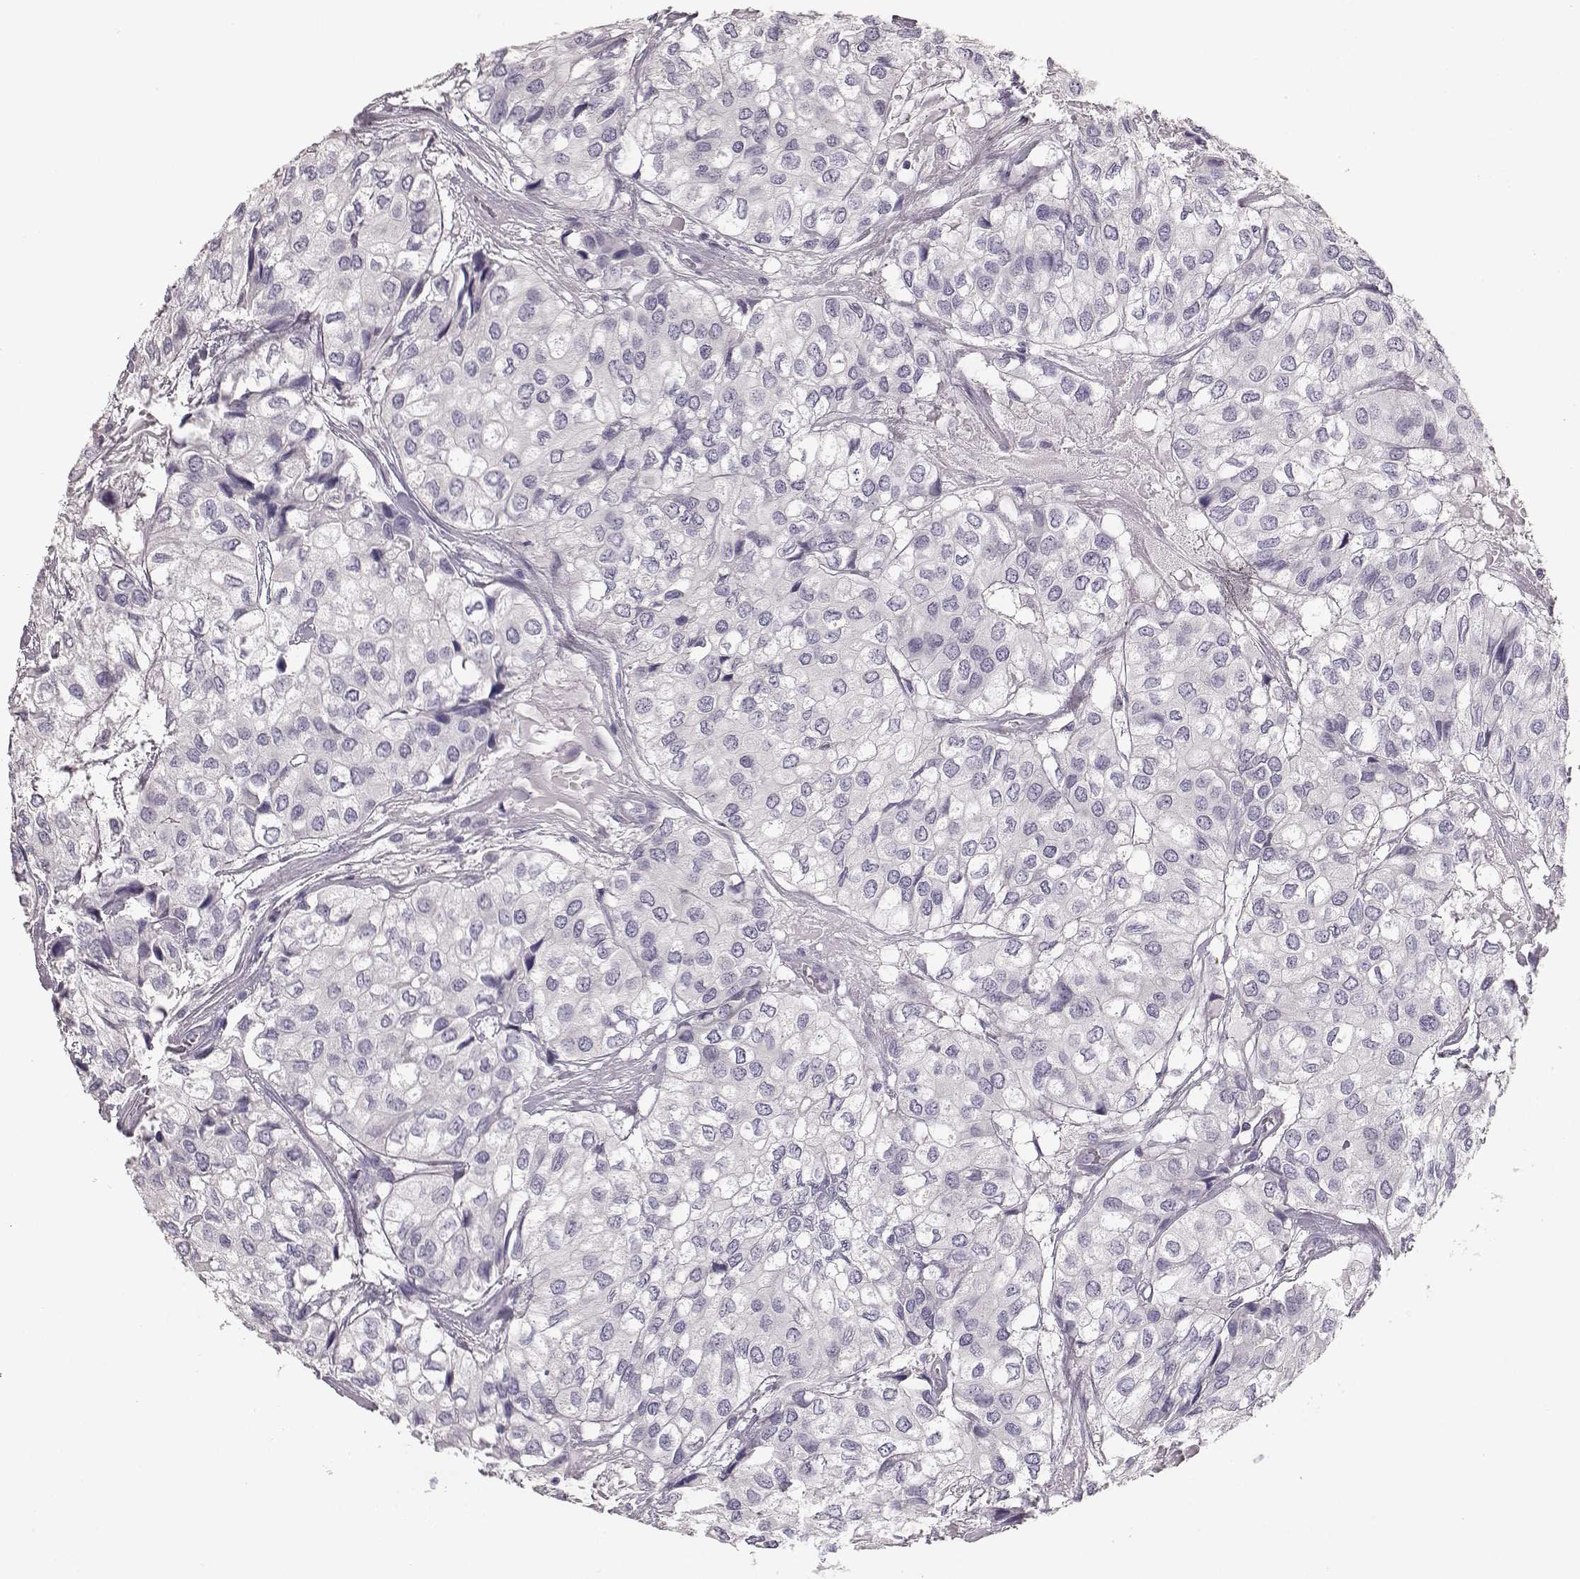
{"staining": {"intensity": "negative", "quantity": "none", "location": "none"}, "tissue": "urothelial cancer", "cell_type": "Tumor cells", "image_type": "cancer", "snomed": [{"axis": "morphology", "description": "Urothelial carcinoma, High grade"}, {"axis": "topography", "description": "Urinary bladder"}], "caption": "A histopathology image of human urothelial carcinoma (high-grade) is negative for staining in tumor cells.", "gene": "NPTXR", "patient": {"sex": "male", "age": 73}}